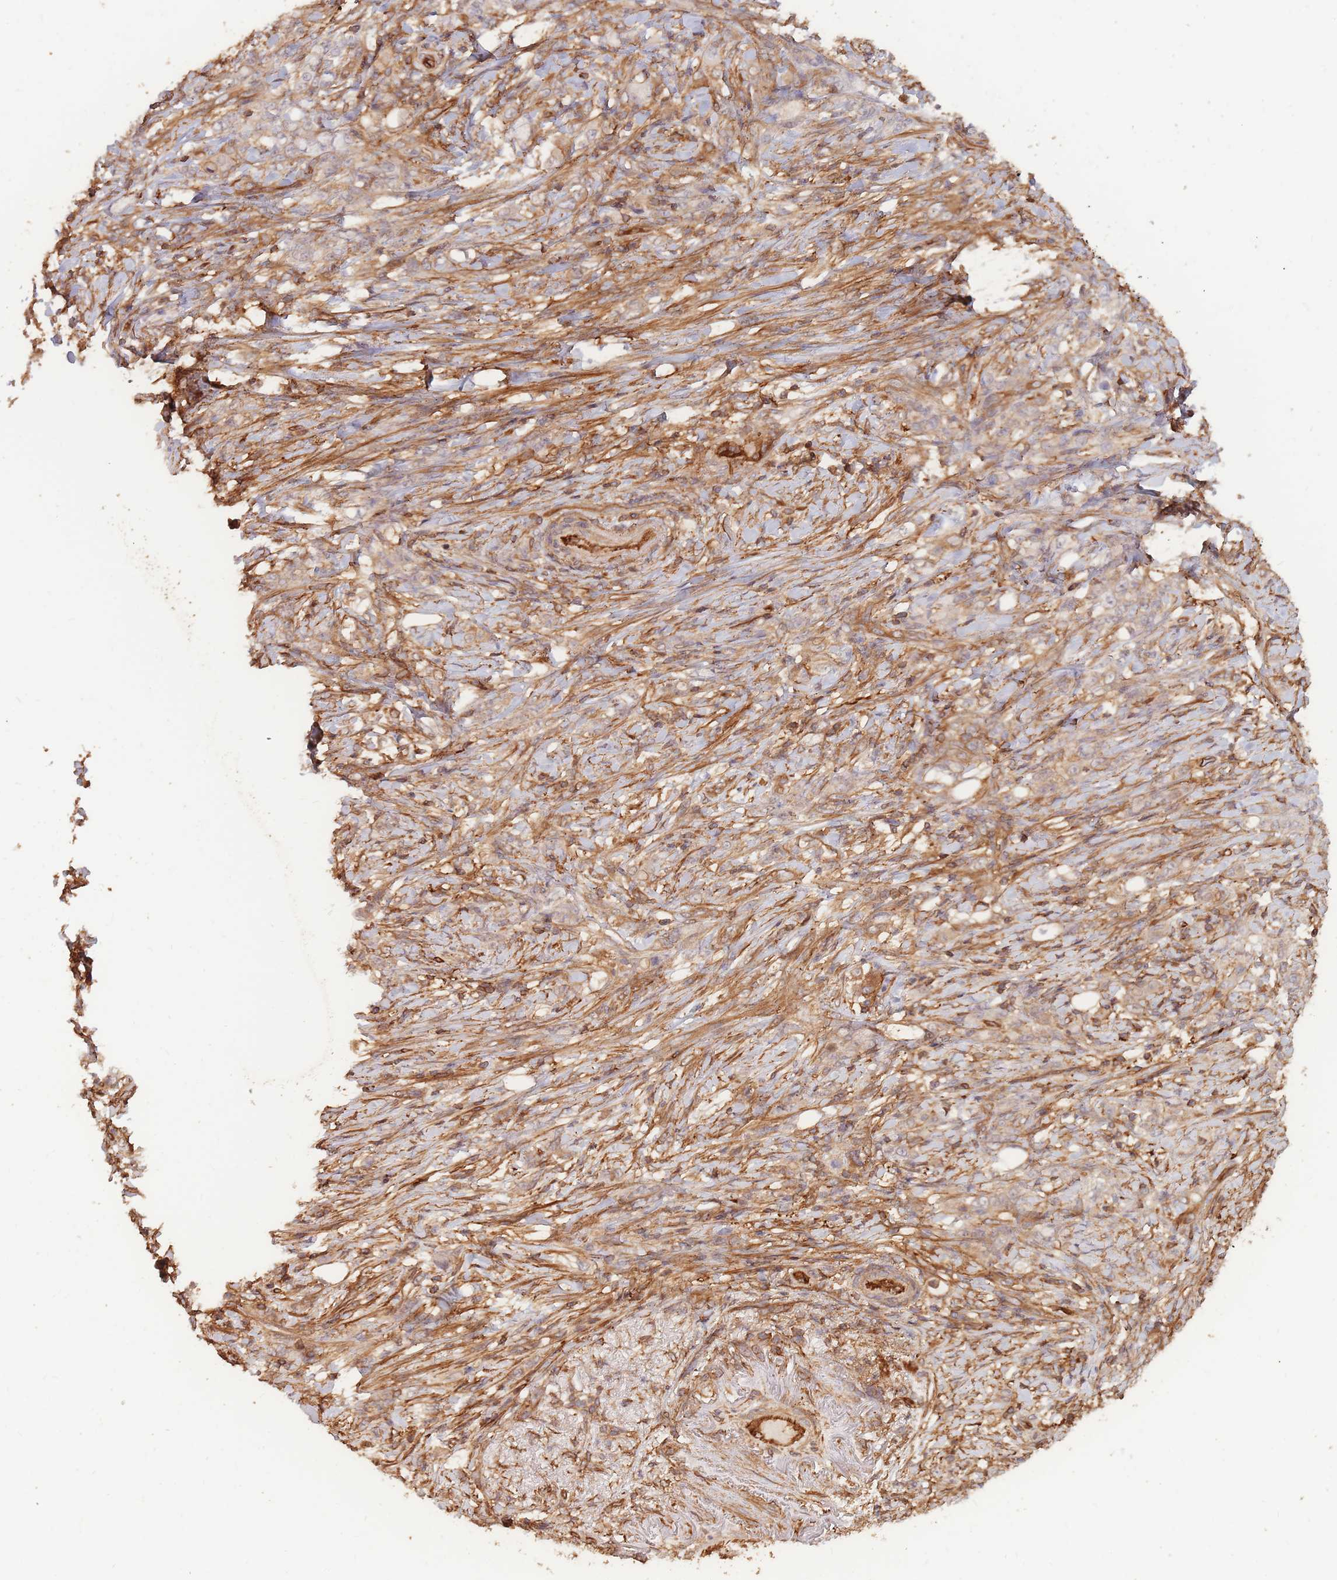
{"staining": {"intensity": "moderate", "quantity": ">75%", "location": "cytoplasmic/membranous"}, "tissue": "stomach cancer", "cell_type": "Tumor cells", "image_type": "cancer", "snomed": [{"axis": "morphology", "description": "Adenocarcinoma, NOS"}, {"axis": "topography", "description": "Stomach"}], "caption": "Immunohistochemical staining of human adenocarcinoma (stomach) shows medium levels of moderate cytoplasmic/membranous protein staining in approximately >75% of tumor cells.", "gene": "PLS3", "patient": {"sex": "female", "age": 79}}